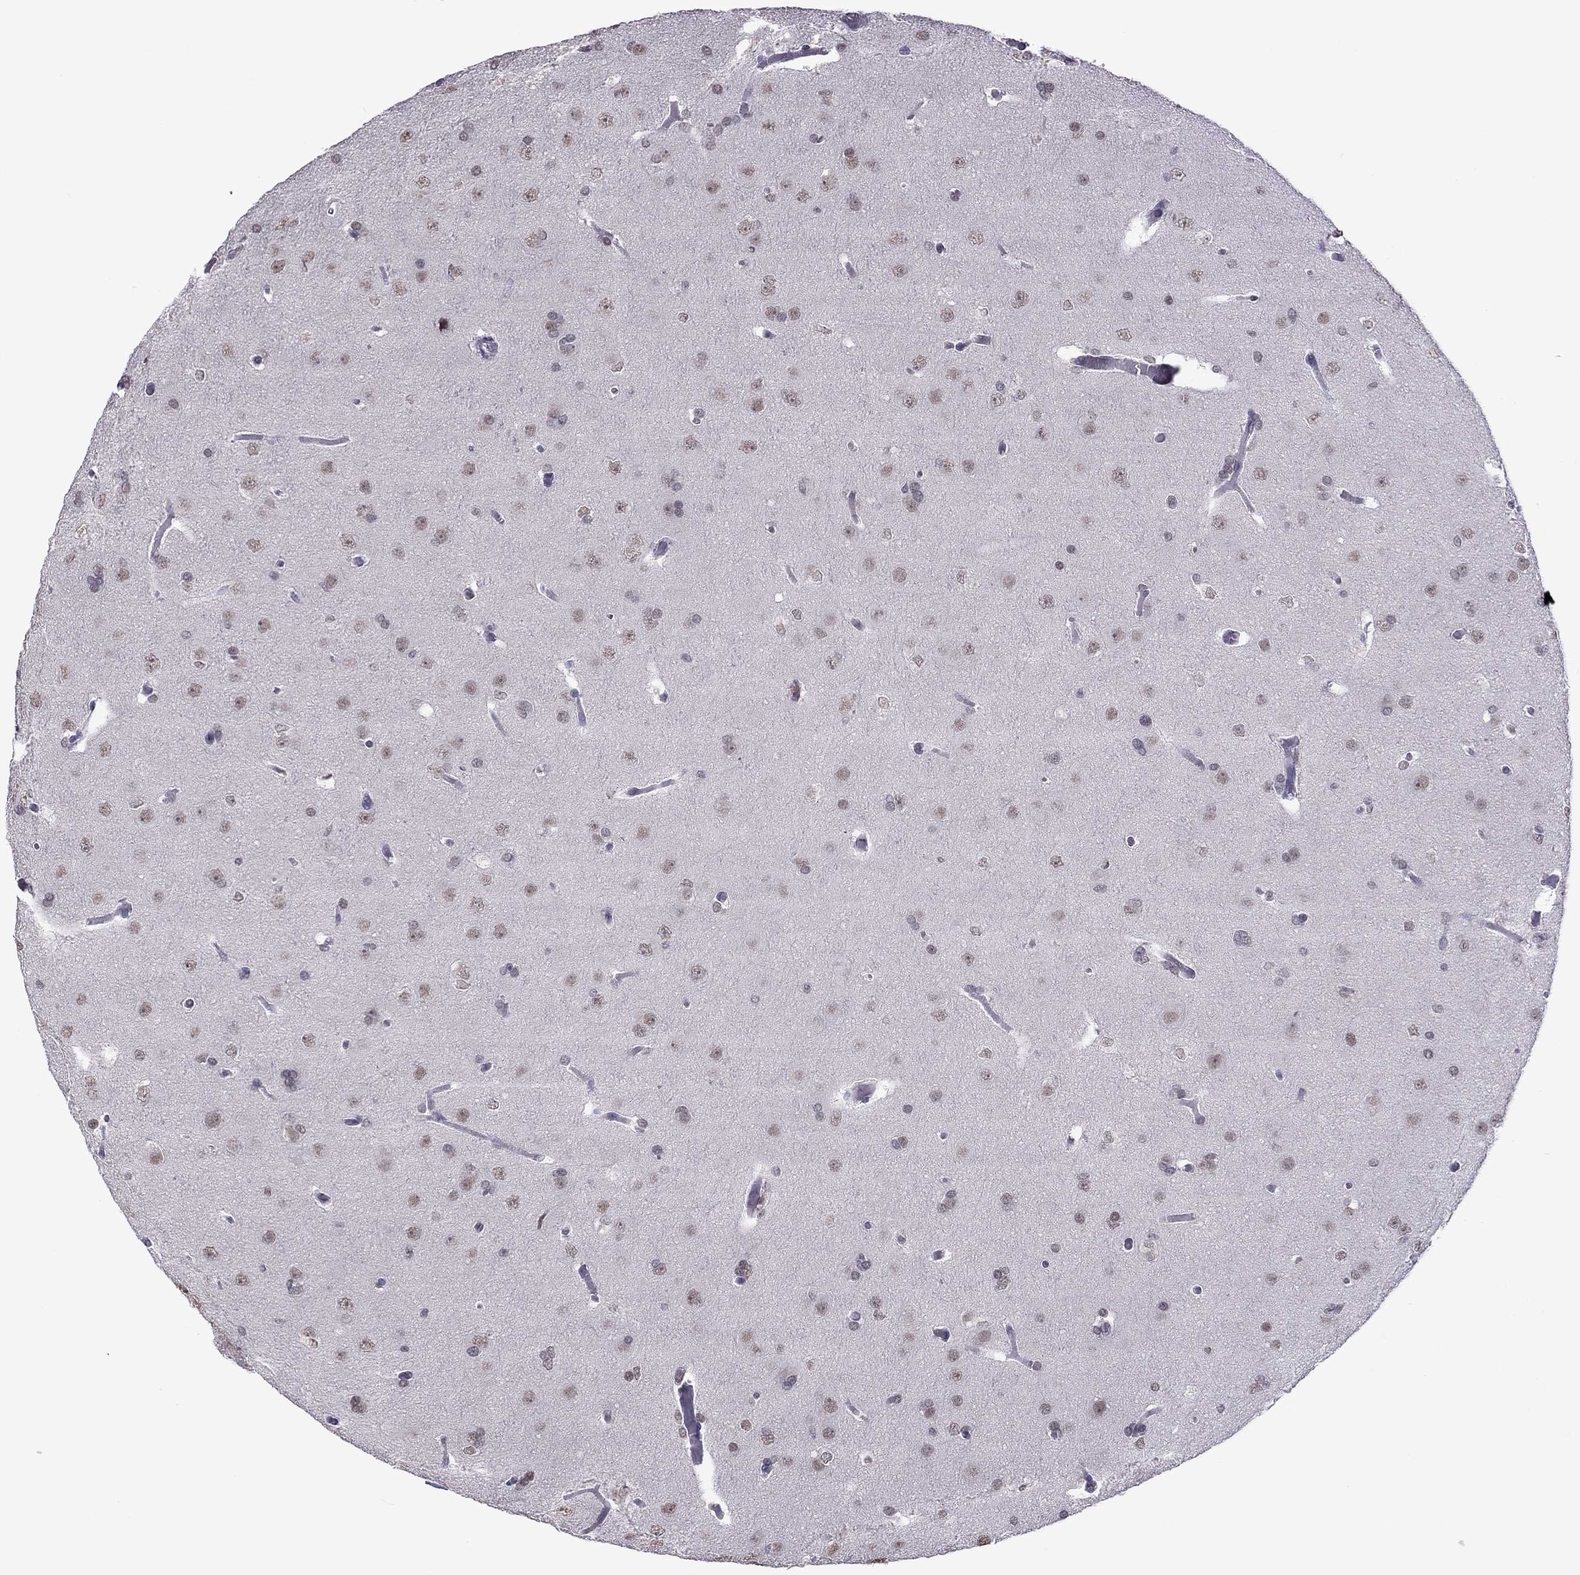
{"staining": {"intensity": "moderate", "quantity": "<25%", "location": "nuclear"}, "tissue": "glioma", "cell_type": "Tumor cells", "image_type": "cancer", "snomed": [{"axis": "morphology", "description": "Glioma, malignant, Low grade"}, {"axis": "topography", "description": "Brain"}], "caption": "This histopathology image reveals IHC staining of glioma, with low moderate nuclear expression in about <25% of tumor cells.", "gene": "PPP1R3A", "patient": {"sex": "female", "age": 32}}